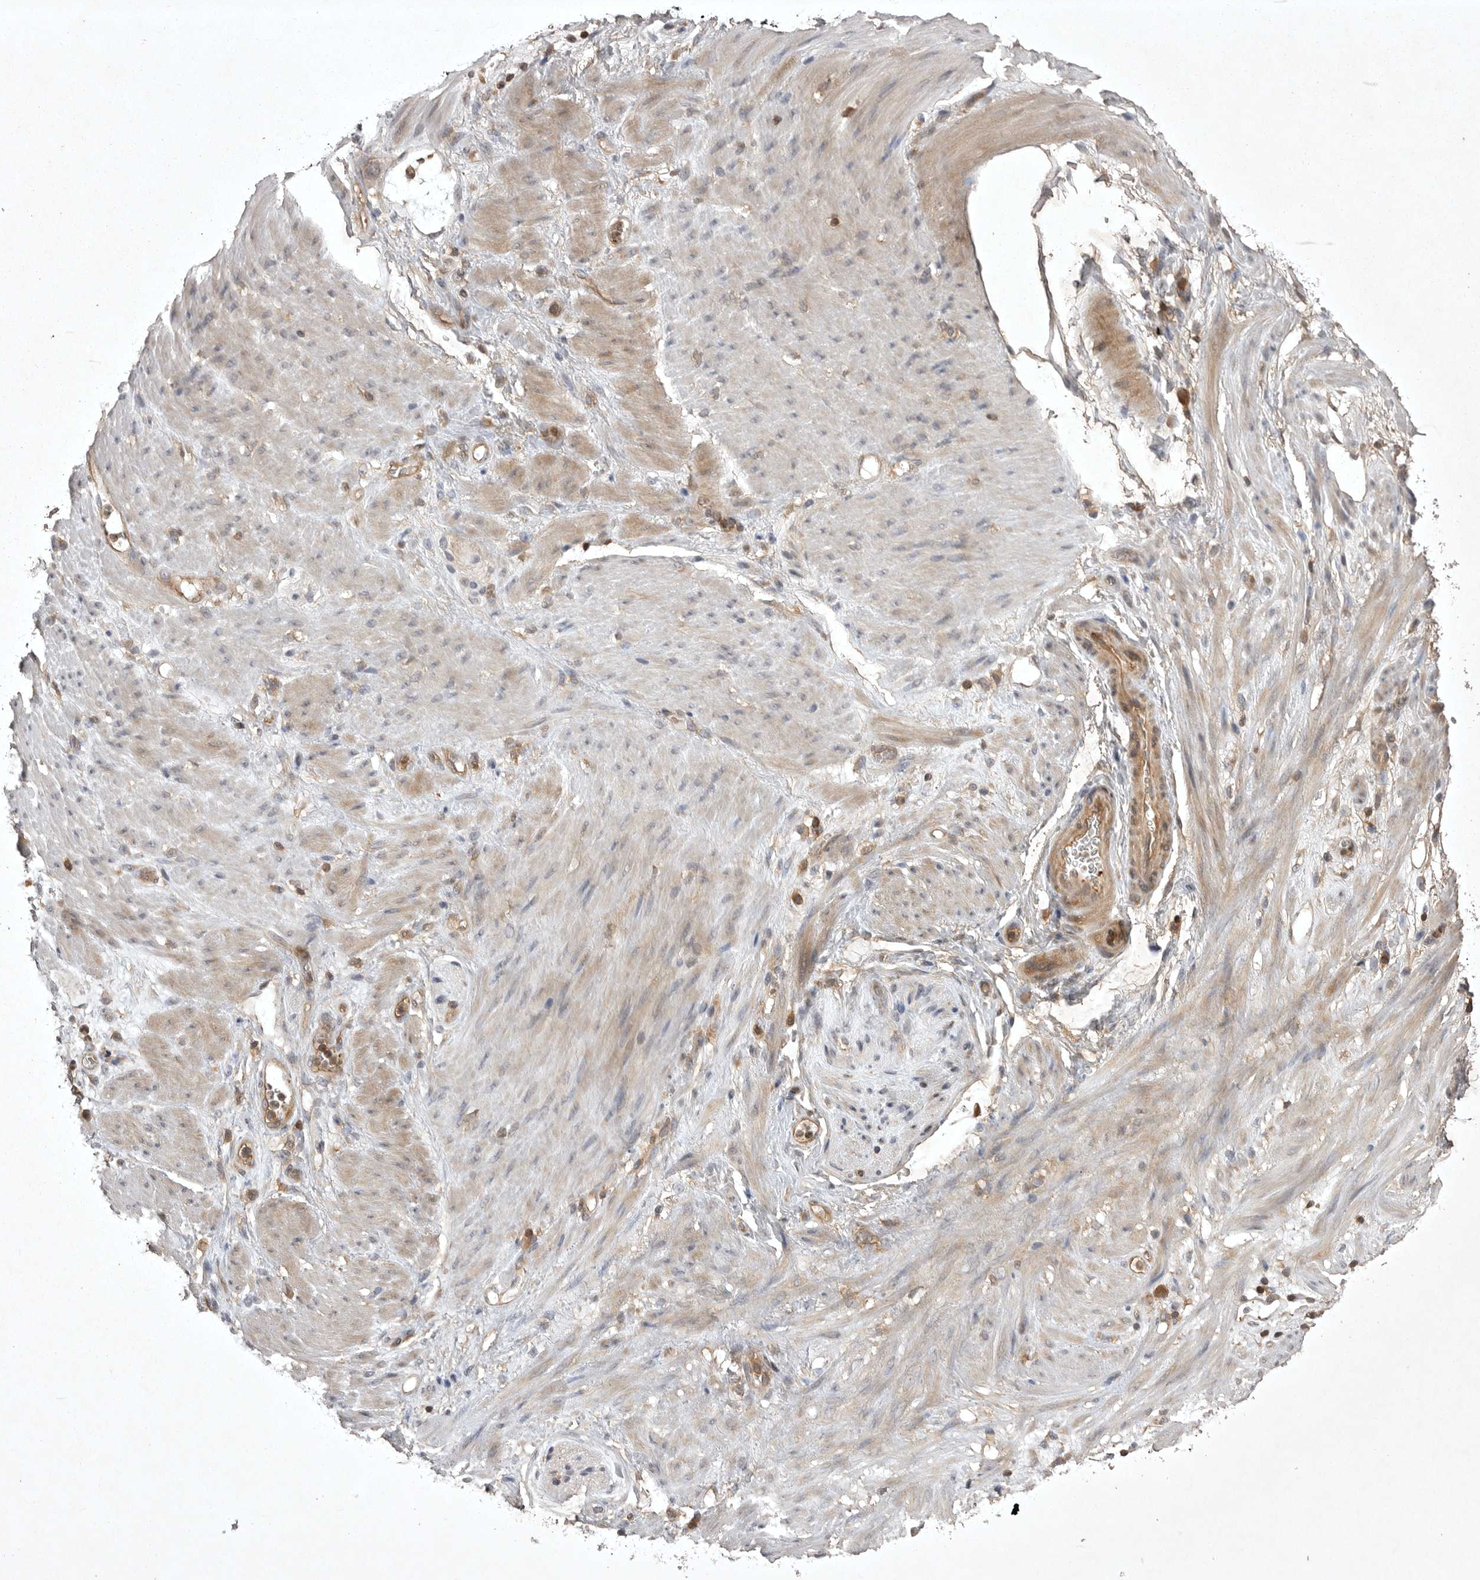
{"staining": {"intensity": "weak", "quantity": "25%-75%", "location": "cytoplasmic/membranous"}, "tissue": "stomach cancer", "cell_type": "Tumor cells", "image_type": "cancer", "snomed": [{"axis": "morphology", "description": "Adenocarcinoma, NOS"}, {"axis": "topography", "description": "Stomach"}], "caption": "Protein expression analysis of human adenocarcinoma (stomach) reveals weak cytoplasmic/membranous positivity in approximately 25%-75% of tumor cells.", "gene": "STK24", "patient": {"sex": "female", "age": 73}}